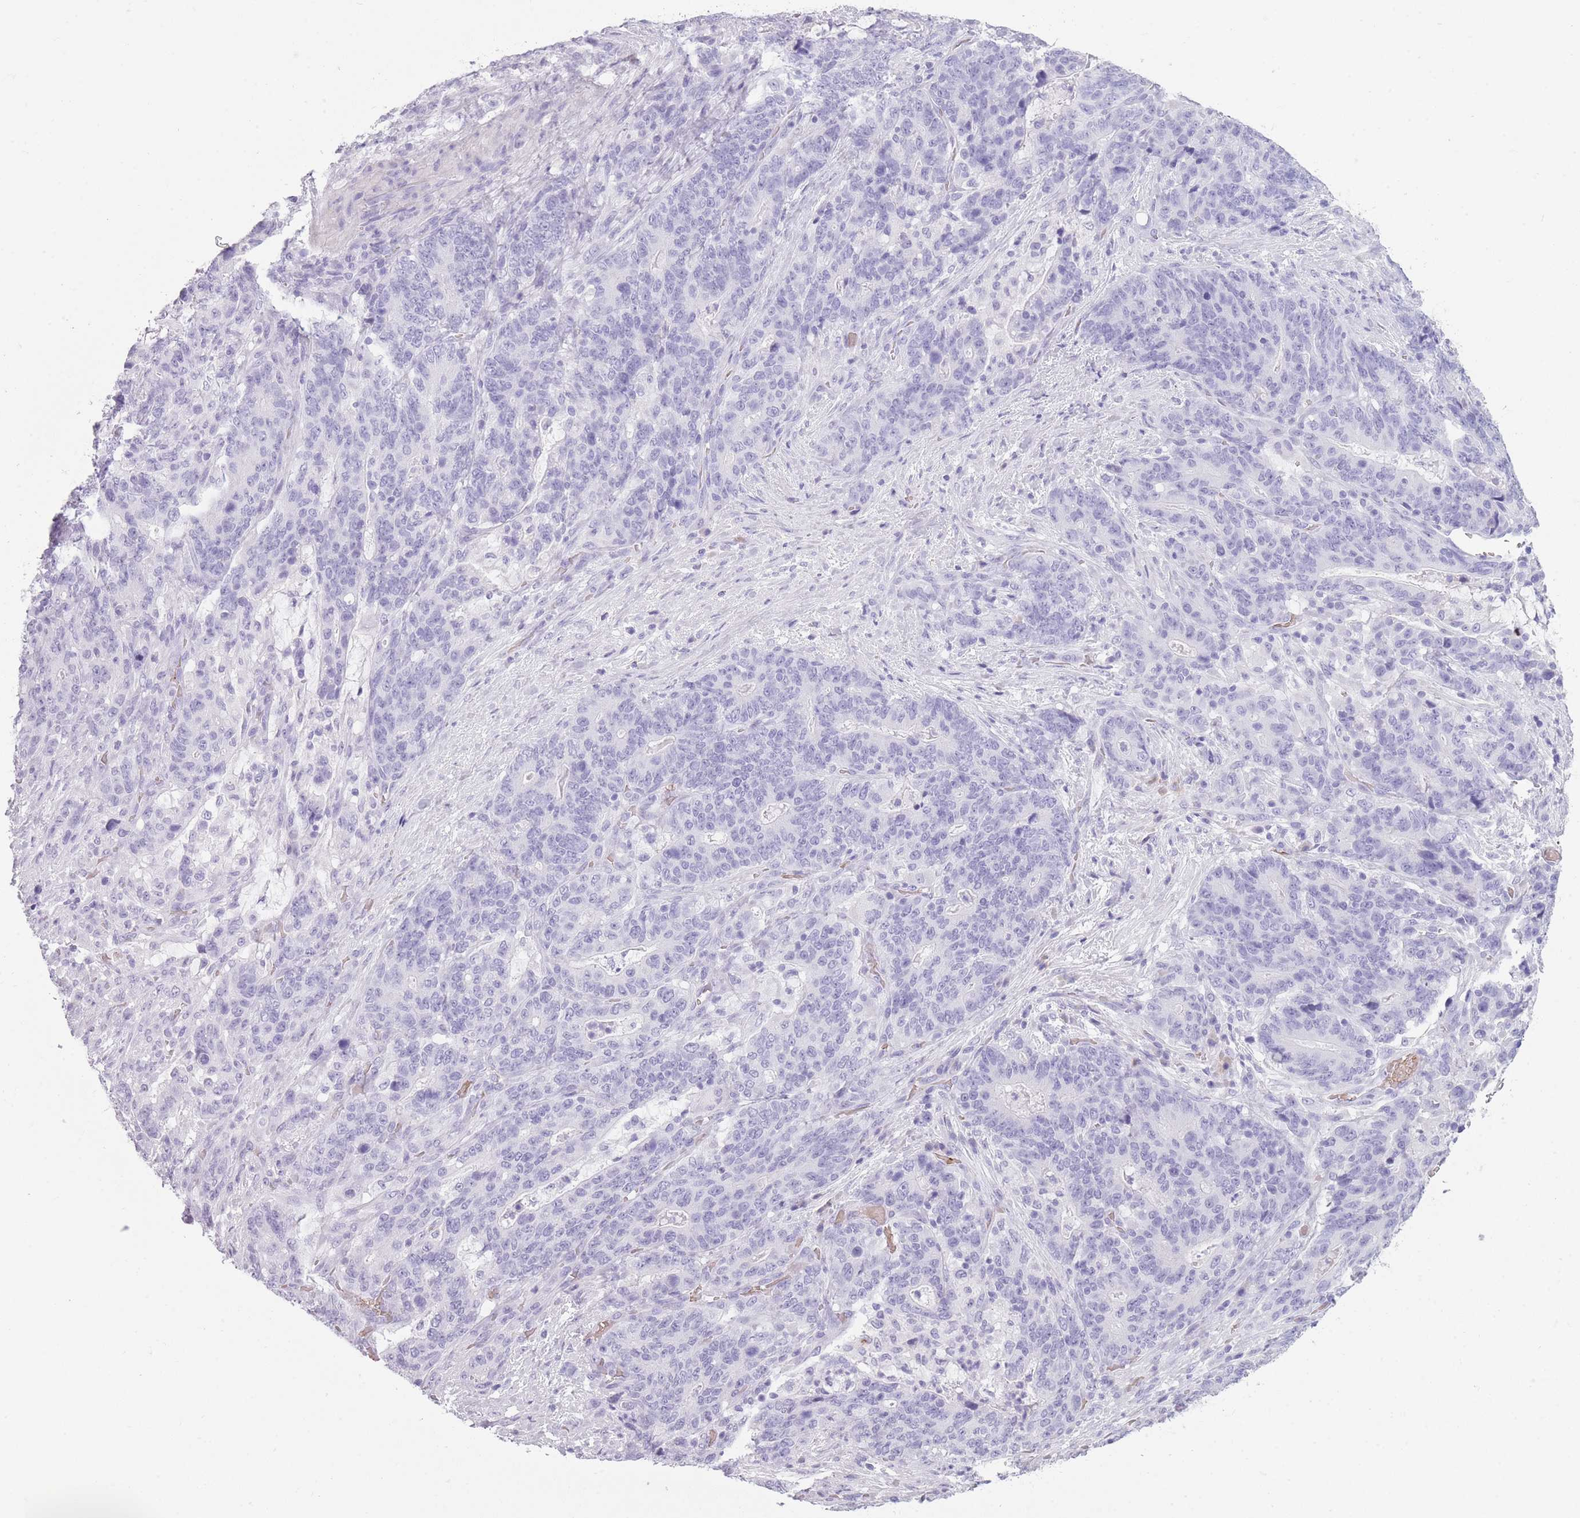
{"staining": {"intensity": "negative", "quantity": "none", "location": "none"}, "tissue": "stomach cancer", "cell_type": "Tumor cells", "image_type": "cancer", "snomed": [{"axis": "morphology", "description": "Normal tissue, NOS"}, {"axis": "morphology", "description": "Adenocarcinoma, NOS"}, {"axis": "topography", "description": "Stomach"}], "caption": "Immunohistochemistry (IHC) image of neoplastic tissue: human stomach cancer (adenocarcinoma) stained with DAB (3,3'-diaminobenzidine) shows no significant protein staining in tumor cells.", "gene": "OR7C1", "patient": {"sex": "female", "age": 64}}